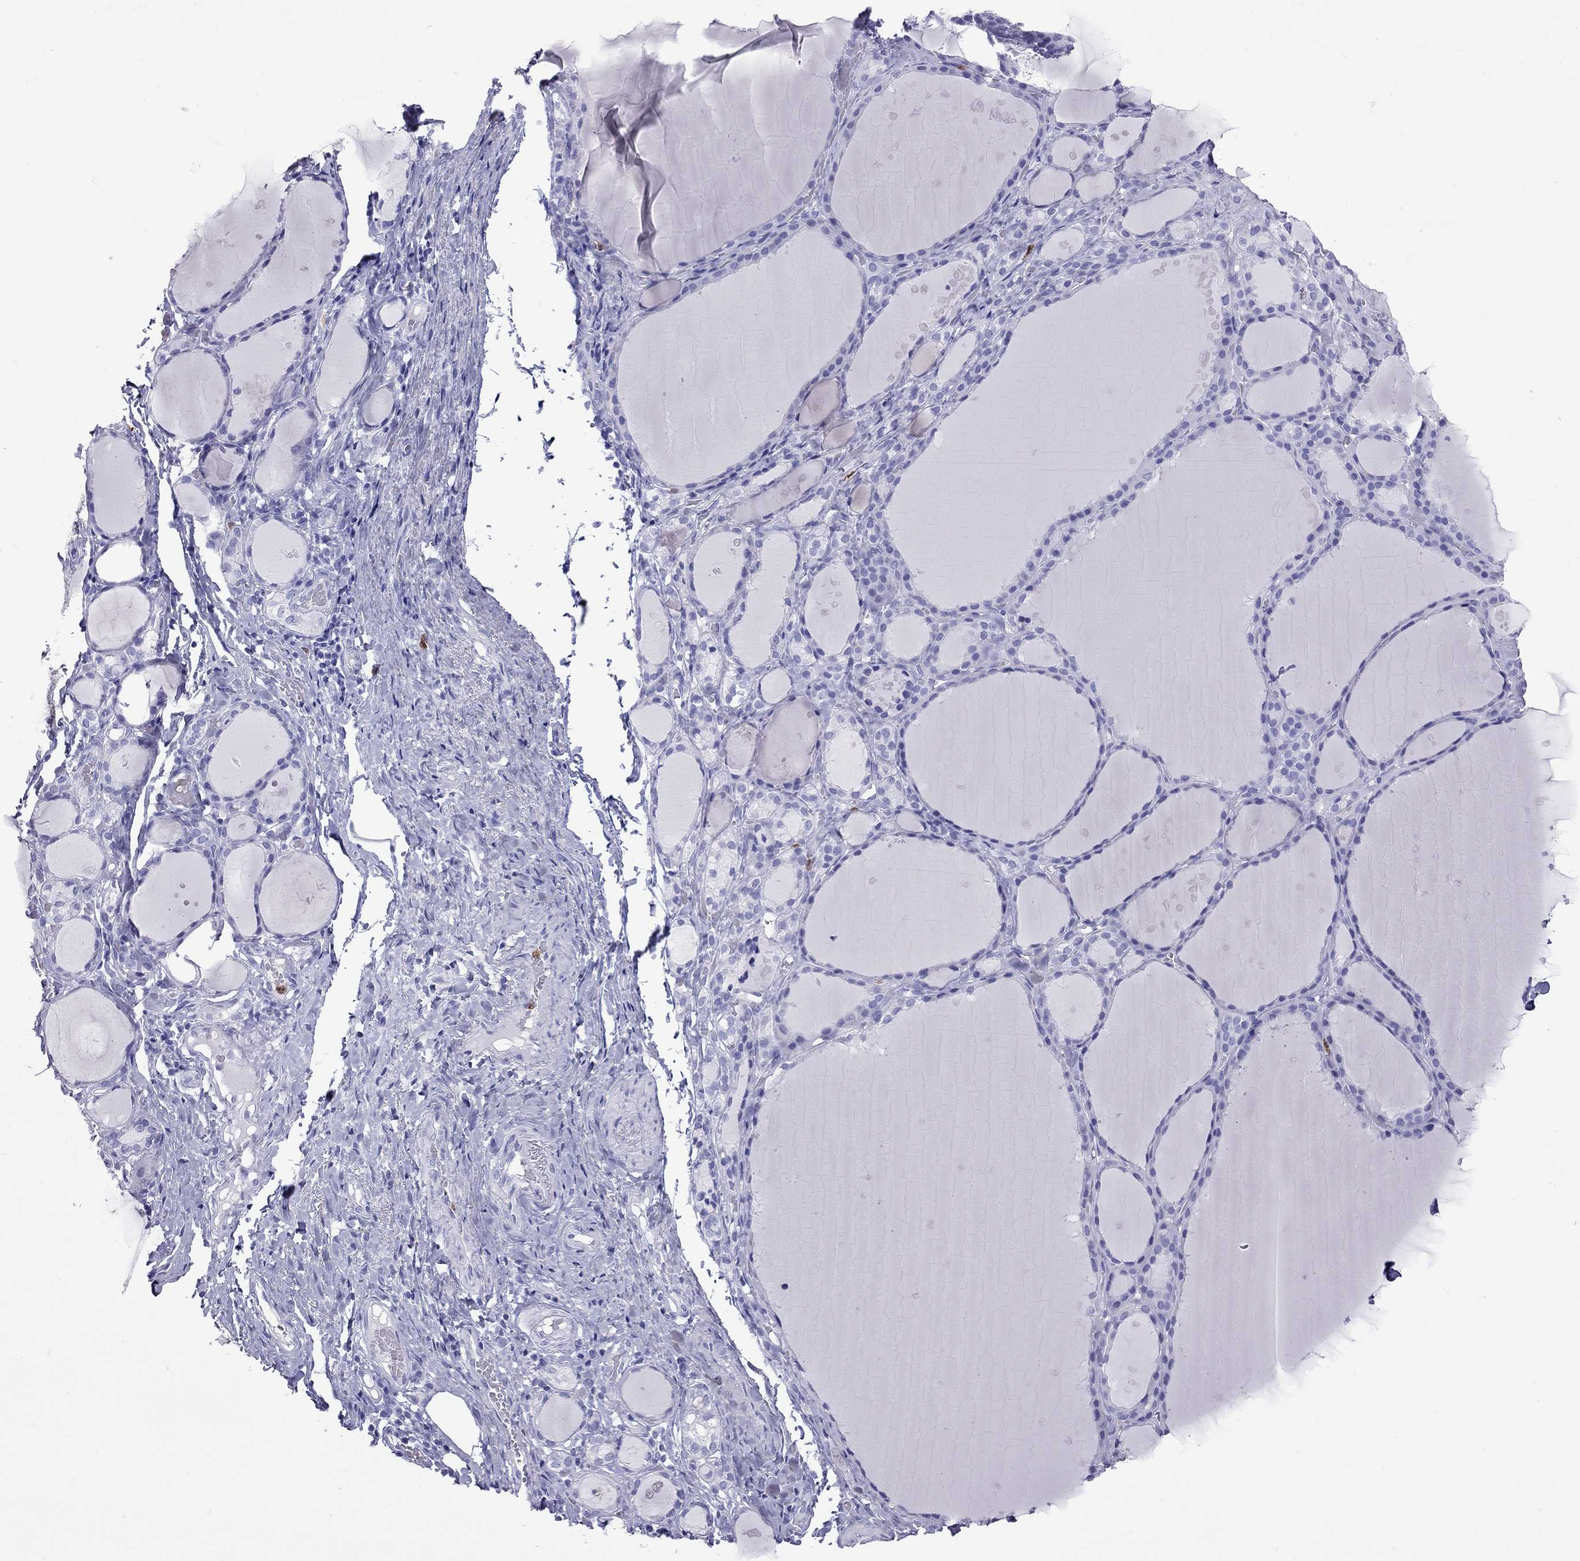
{"staining": {"intensity": "negative", "quantity": "none", "location": "none"}, "tissue": "thyroid gland", "cell_type": "Glandular cells", "image_type": "normal", "snomed": [{"axis": "morphology", "description": "Normal tissue, NOS"}, {"axis": "topography", "description": "Thyroid gland"}], "caption": "The IHC micrograph has no significant positivity in glandular cells of thyroid gland.", "gene": "SLAMF1", "patient": {"sex": "male", "age": 68}}